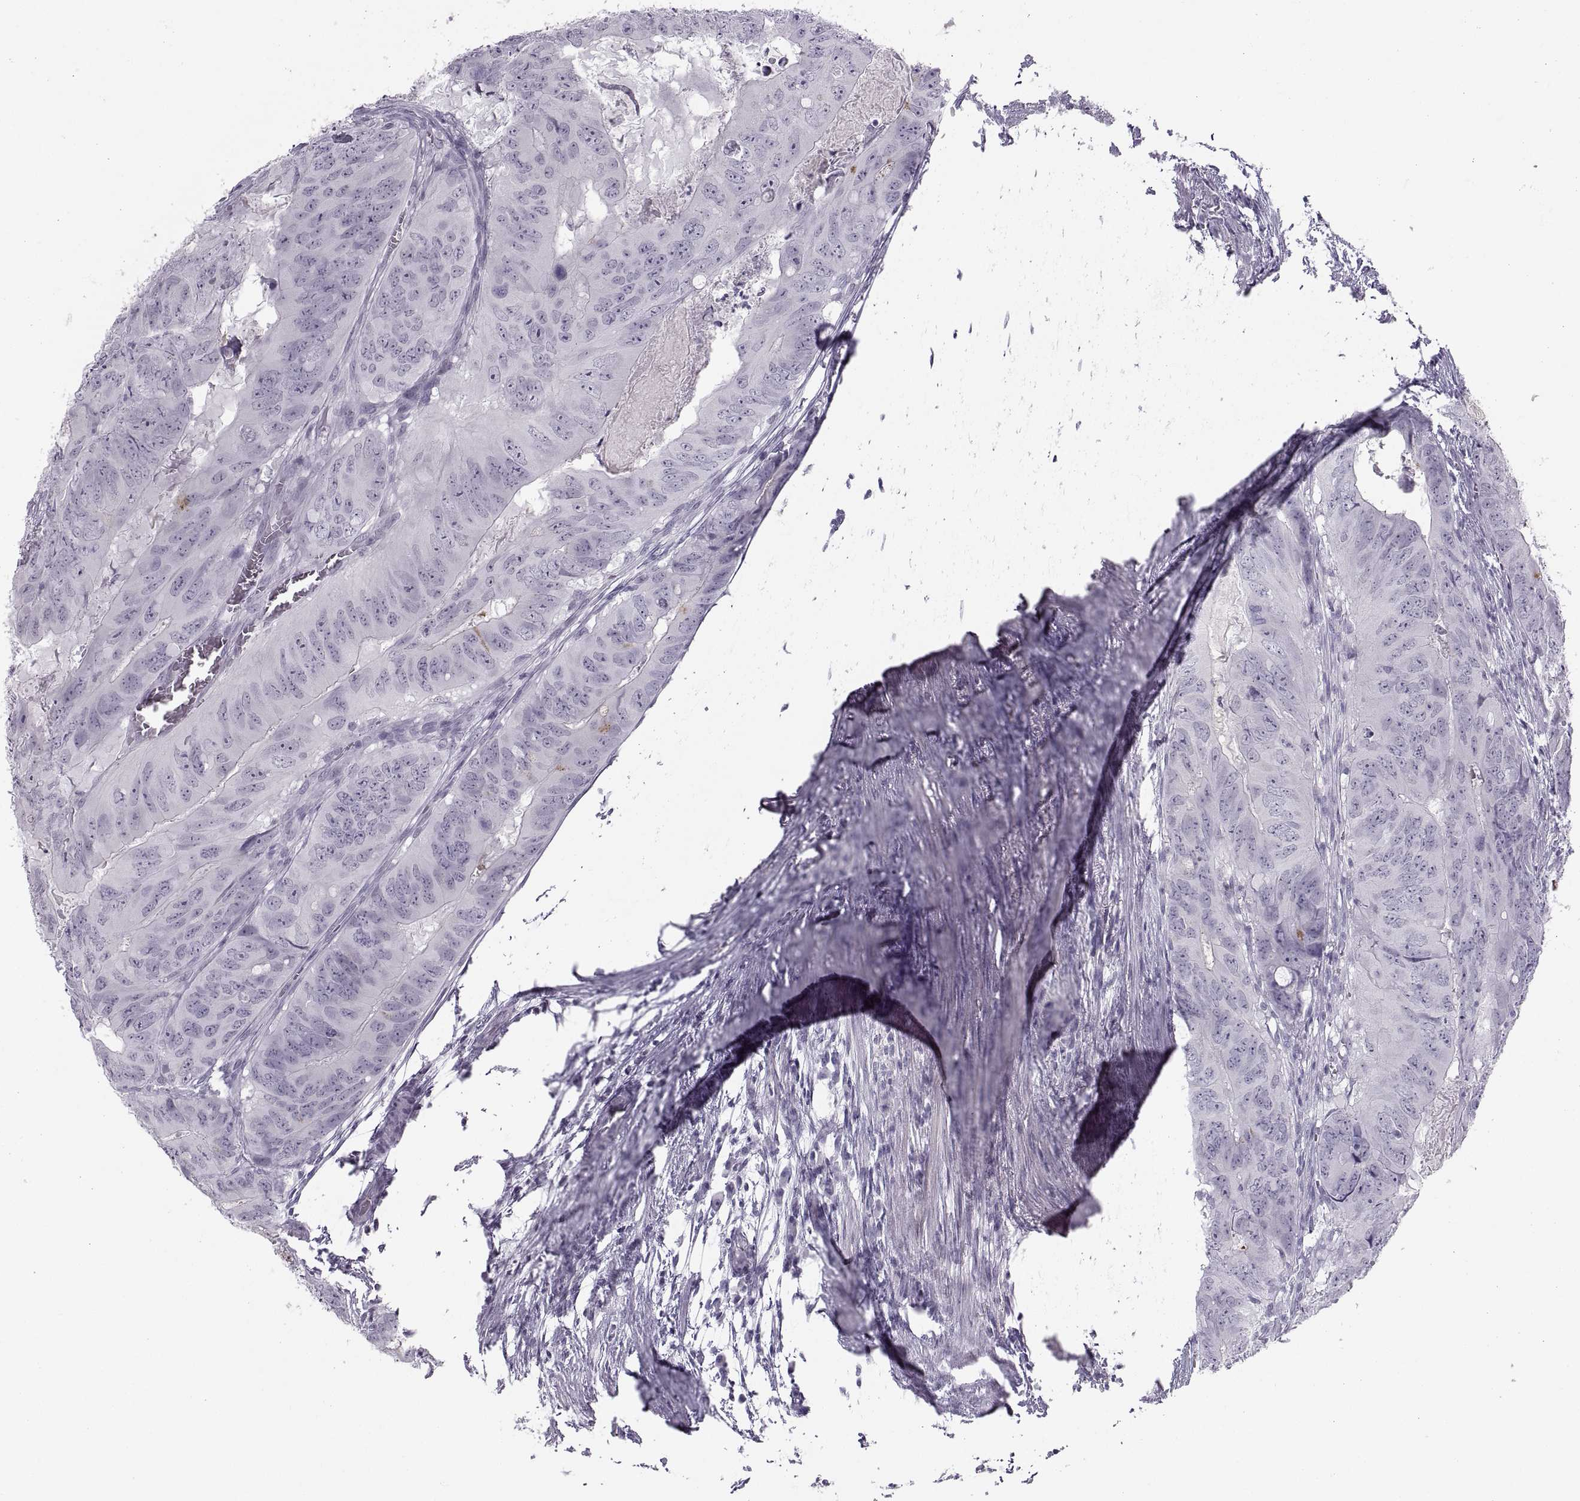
{"staining": {"intensity": "negative", "quantity": "none", "location": "none"}, "tissue": "colorectal cancer", "cell_type": "Tumor cells", "image_type": "cancer", "snomed": [{"axis": "morphology", "description": "Adenocarcinoma, NOS"}, {"axis": "topography", "description": "Colon"}], "caption": "Immunohistochemistry (IHC) image of neoplastic tissue: colorectal cancer stained with DAB (3,3'-diaminobenzidine) shows no significant protein positivity in tumor cells.", "gene": "C3orf22", "patient": {"sex": "male", "age": 79}}